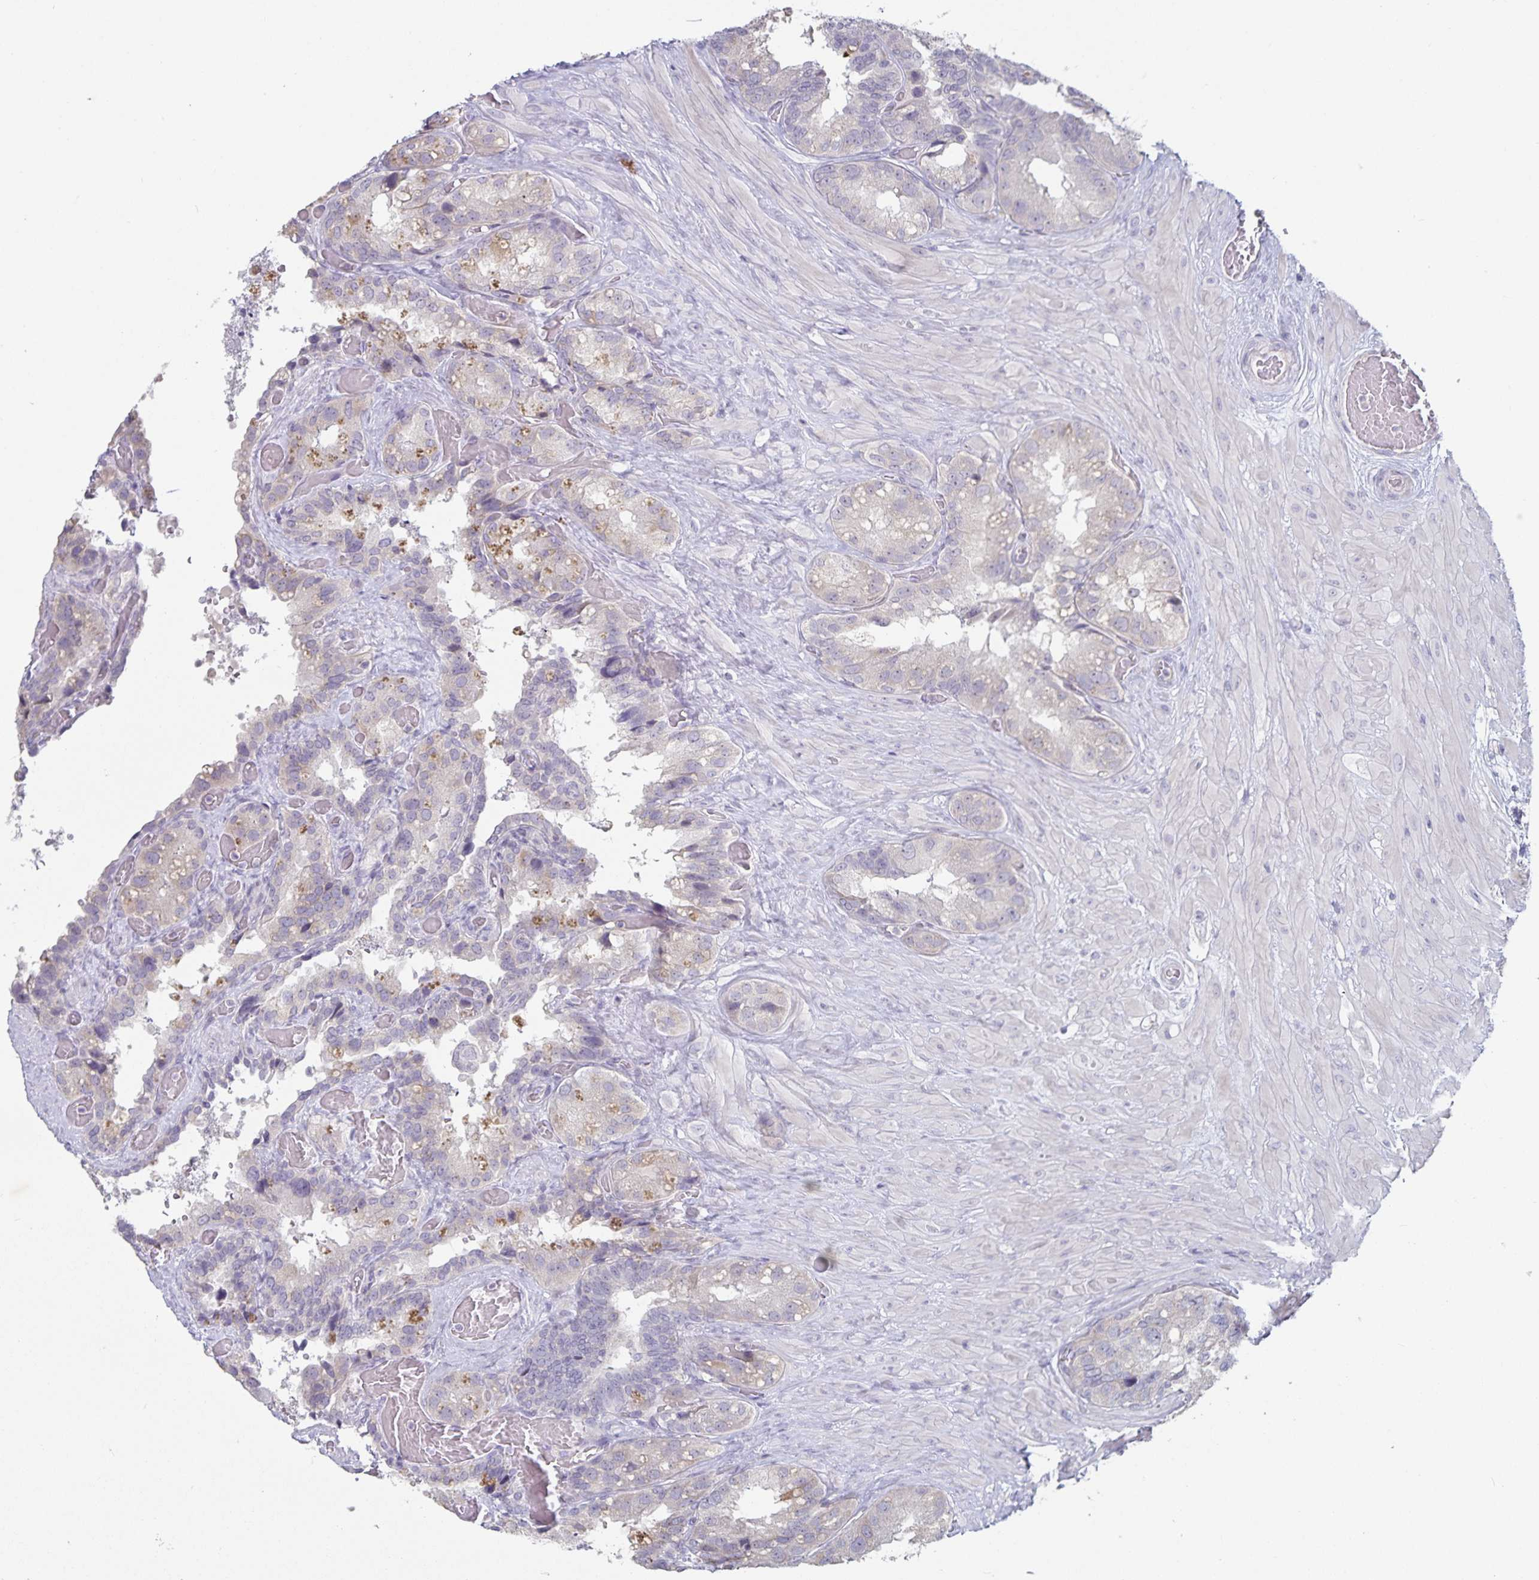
{"staining": {"intensity": "weak", "quantity": "<25%", "location": "cytoplasmic/membranous"}, "tissue": "seminal vesicle", "cell_type": "Glandular cells", "image_type": "normal", "snomed": [{"axis": "morphology", "description": "Normal tissue, NOS"}, {"axis": "topography", "description": "Seminal veicle"}], "caption": "Immunohistochemistry (IHC) histopathology image of benign seminal vesicle: seminal vesicle stained with DAB displays no significant protein expression in glandular cells.", "gene": "DNAH9", "patient": {"sex": "male", "age": 60}}